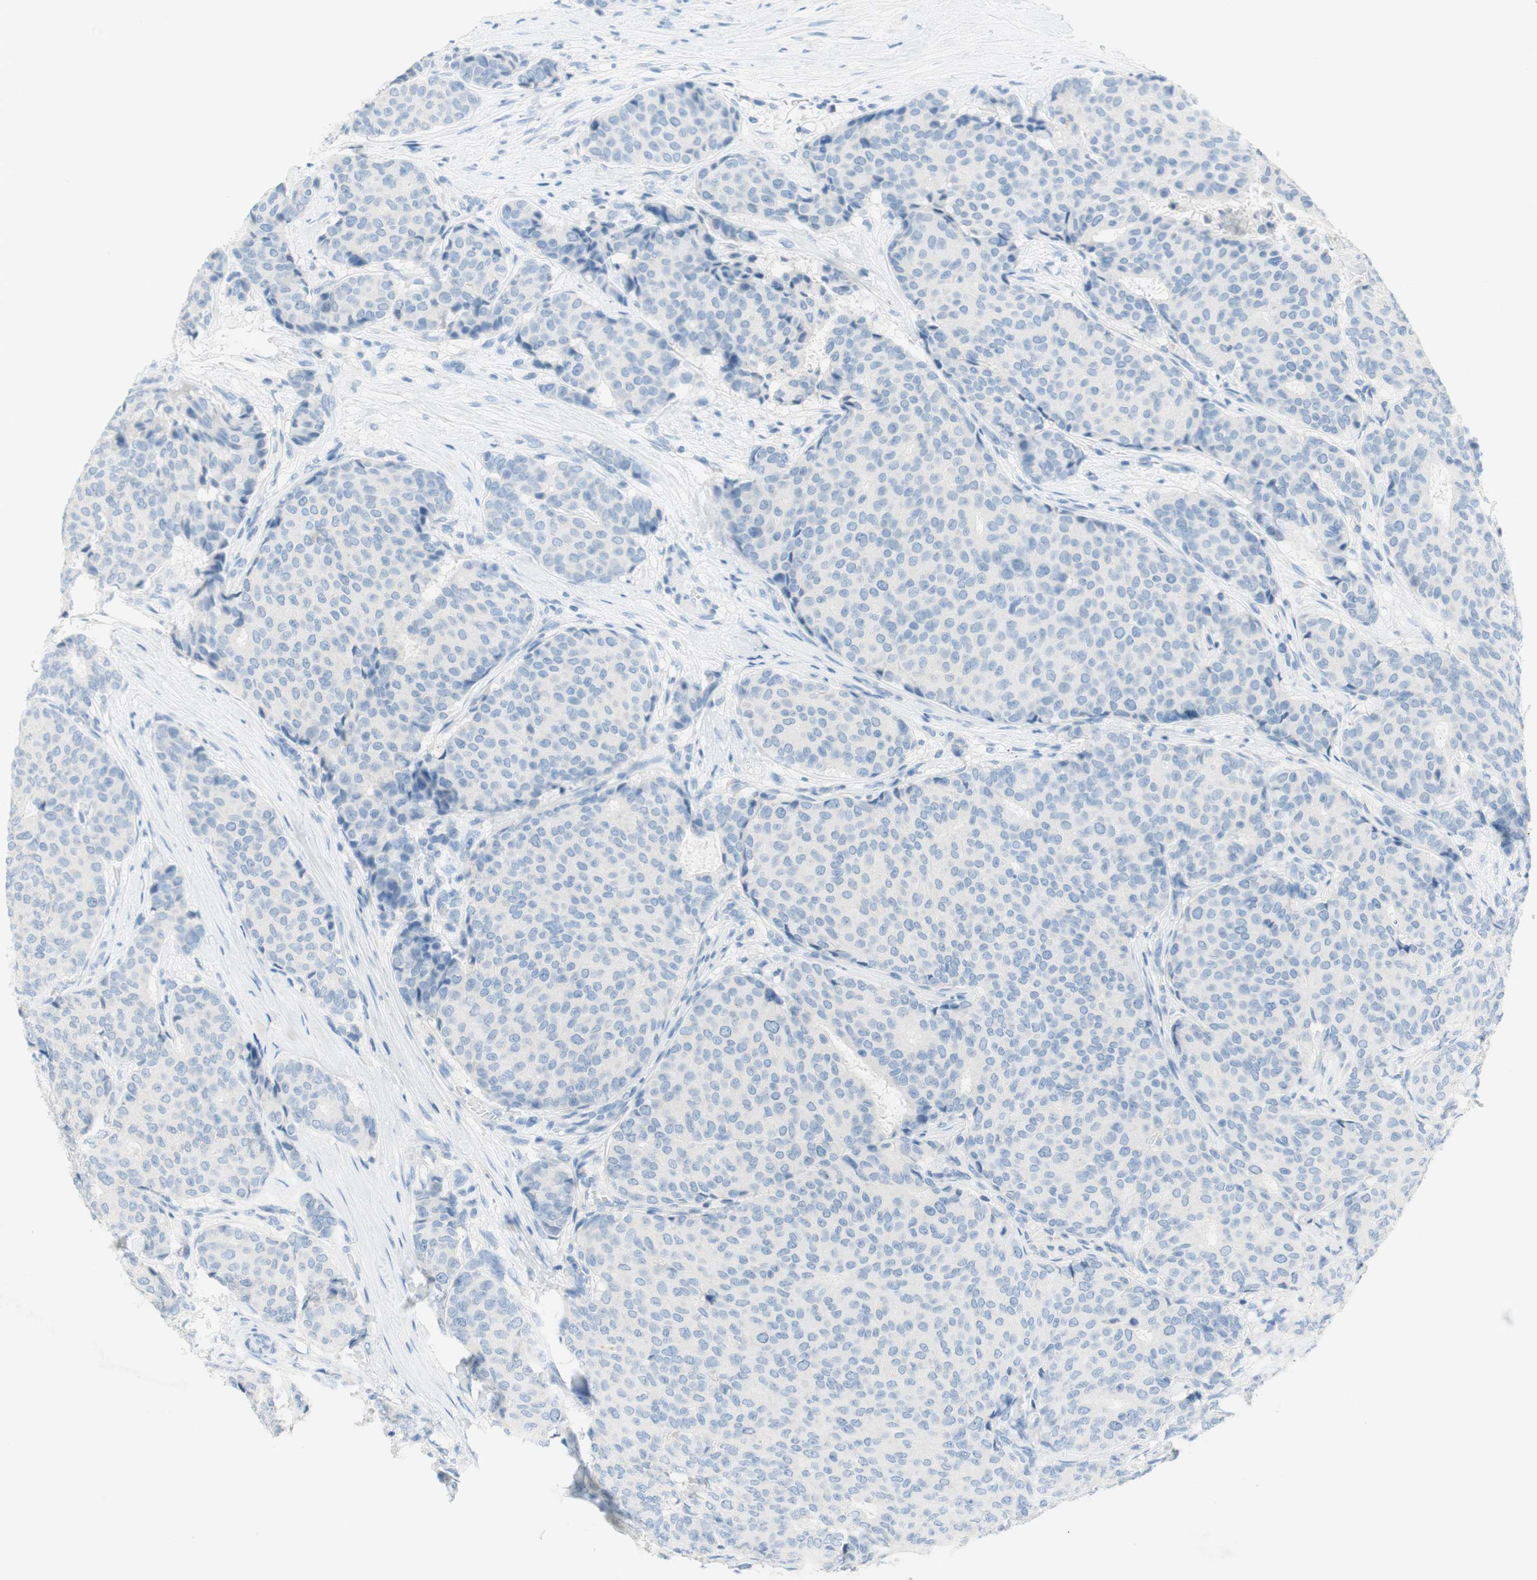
{"staining": {"intensity": "negative", "quantity": "none", "location": "none"}, "tissue": "breast cancer", "cell_type": "Tumor cells", "image_type": "cancer", "snomed": [{"axis": "morphology", "description": "Duct carcinoma"}, {"axis": "topography", "description": "Breast"}], "caption": "Immunohistochemistry of human breast cancer demonstrates no staining in tumor cells.", "gene": "POLR2J3", "patient": {"sex": "female", "age": 75}}